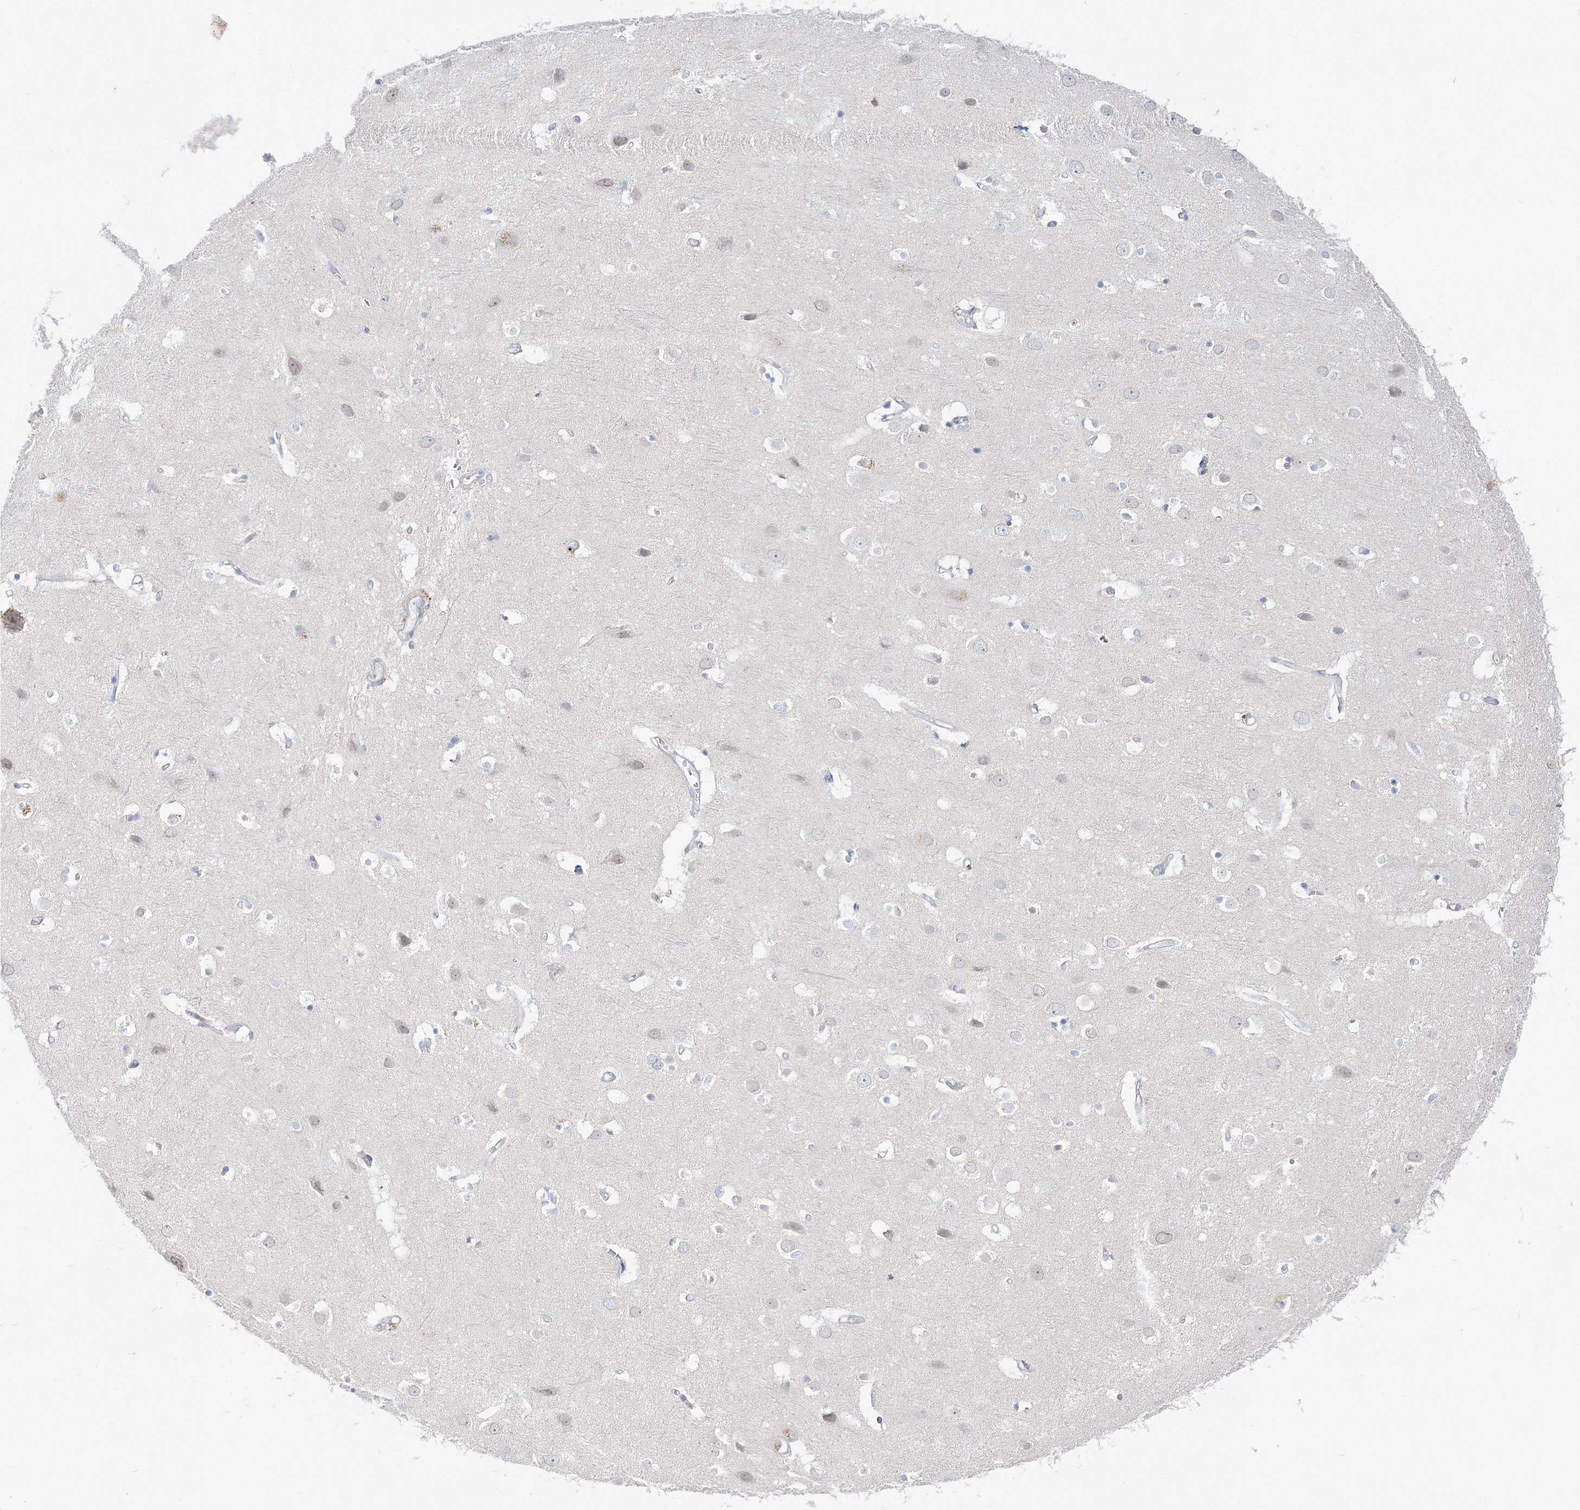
{"staining": {"intensity": "moderate", "quantity": "<25%", "location": "cytoplasmic/membranous"}, "tissue": "cerebral cortex", "cell_type": "Endothelial cells", "image_type": "normal", "snomed": [{"axis": "morphology", "description": "Normal tissue, NOS"}, {"axis": "topography", "description": "Cerebral cortex"}], "caption": "A brown stain shows moderate cytoplasmic/membranous positivity of a protein in endothelial cells of normal cerebral cortex.", "gene": "DNAH5", "patient": {"sex": "male", "age": 54}}